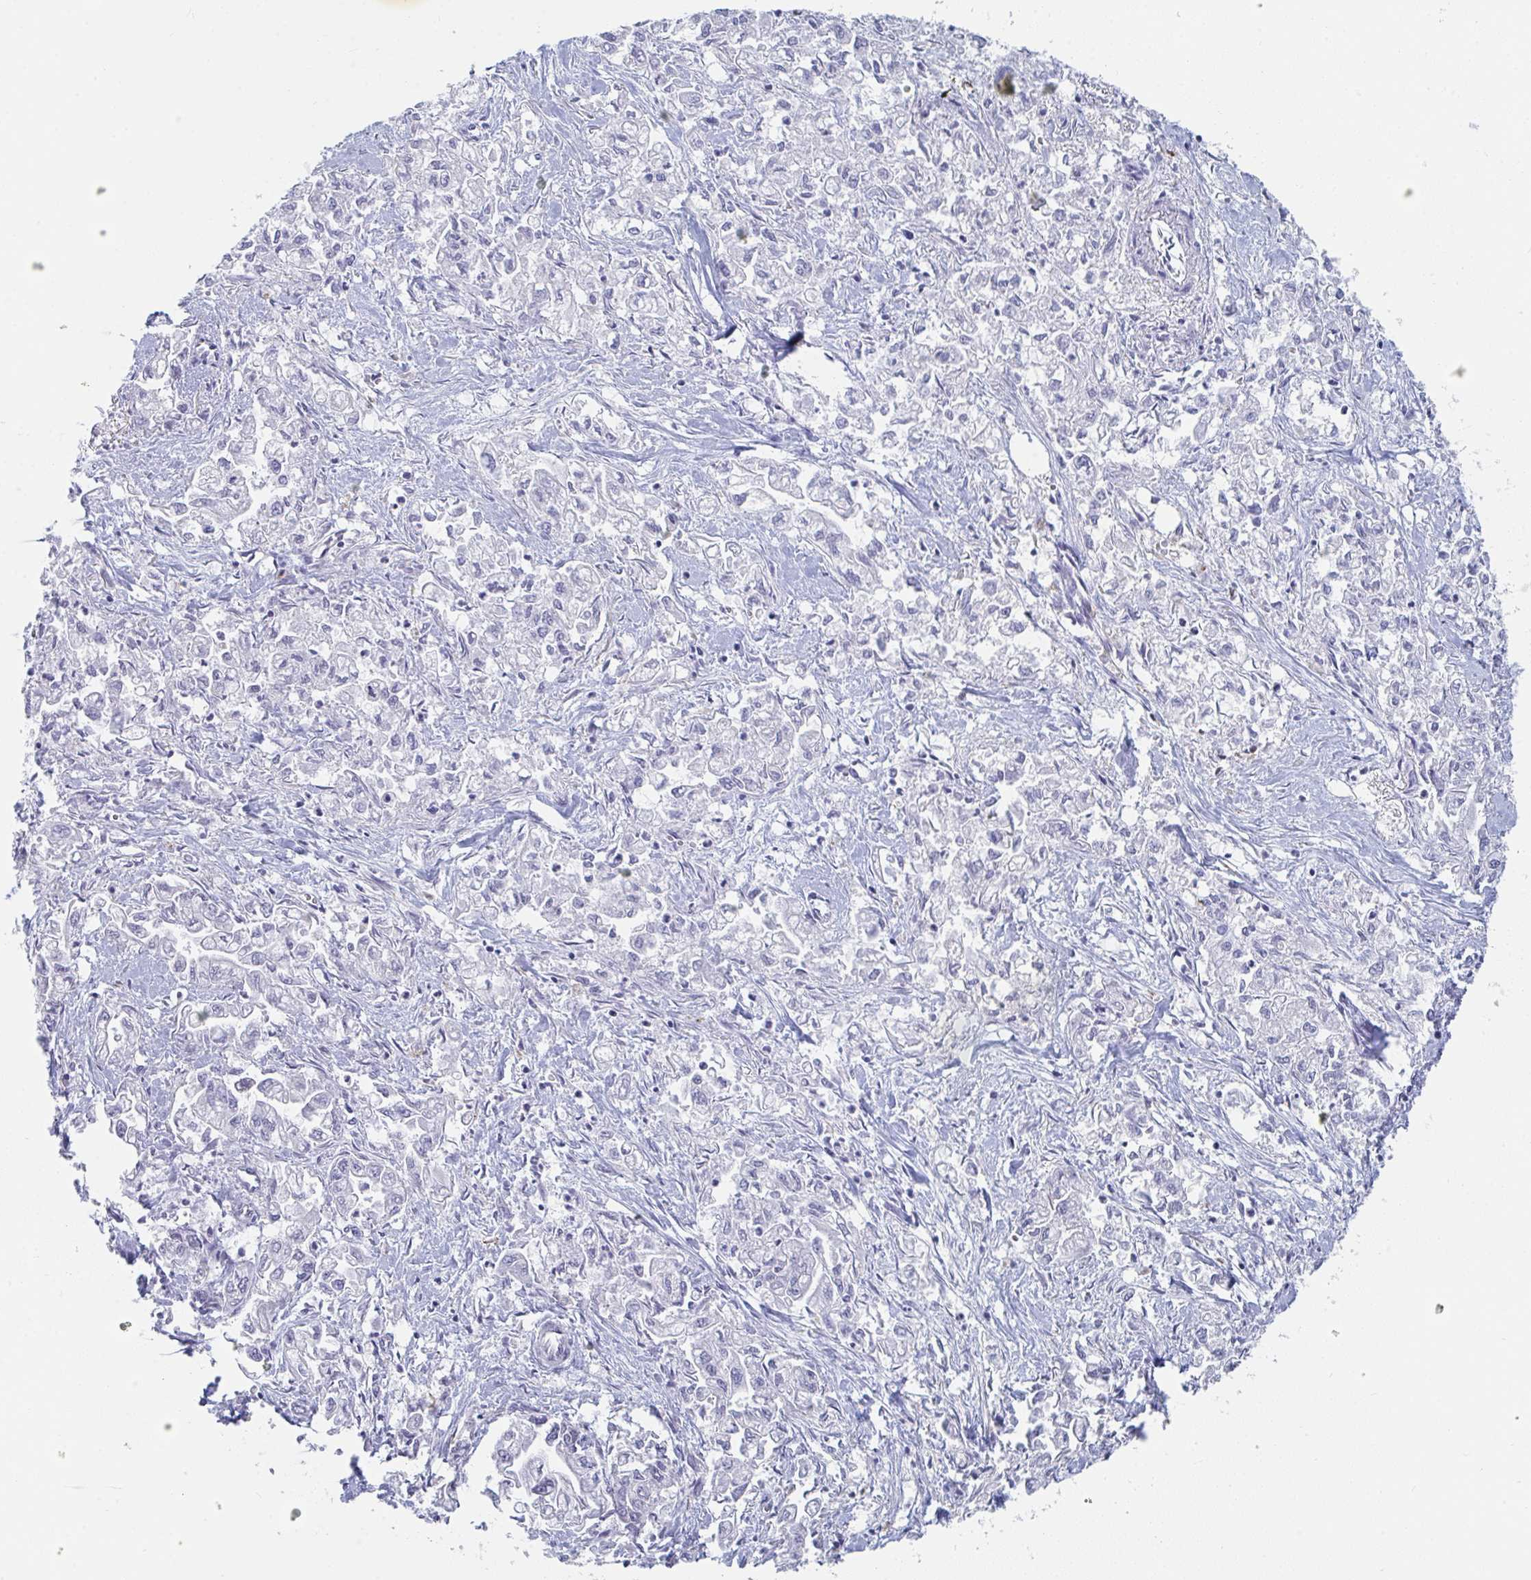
{"staining": {"intensity": "negative", "quantity": "none", "location": "none"}, "tissue": "pancreatic cancer", "cell_type": "Tumor cells", "image_type": "cancer", "snomed": [{"axis": "morphology", "description": "Adenocarcinoma, NOS"}, {"axis": "topography", "description": "Pancreas"}], "caption": "A high-resolution image shows immunohistochemistry (IHC) staining of pancreatic cancer (adenocarcinoma), which displays no significant staining in tumor cells. (DAB (3,3'-diaminobenzidine) immunohistochemistry, high magnification).", "gene": "CENPT", "patient": {"sex": "male", "age": 72}}